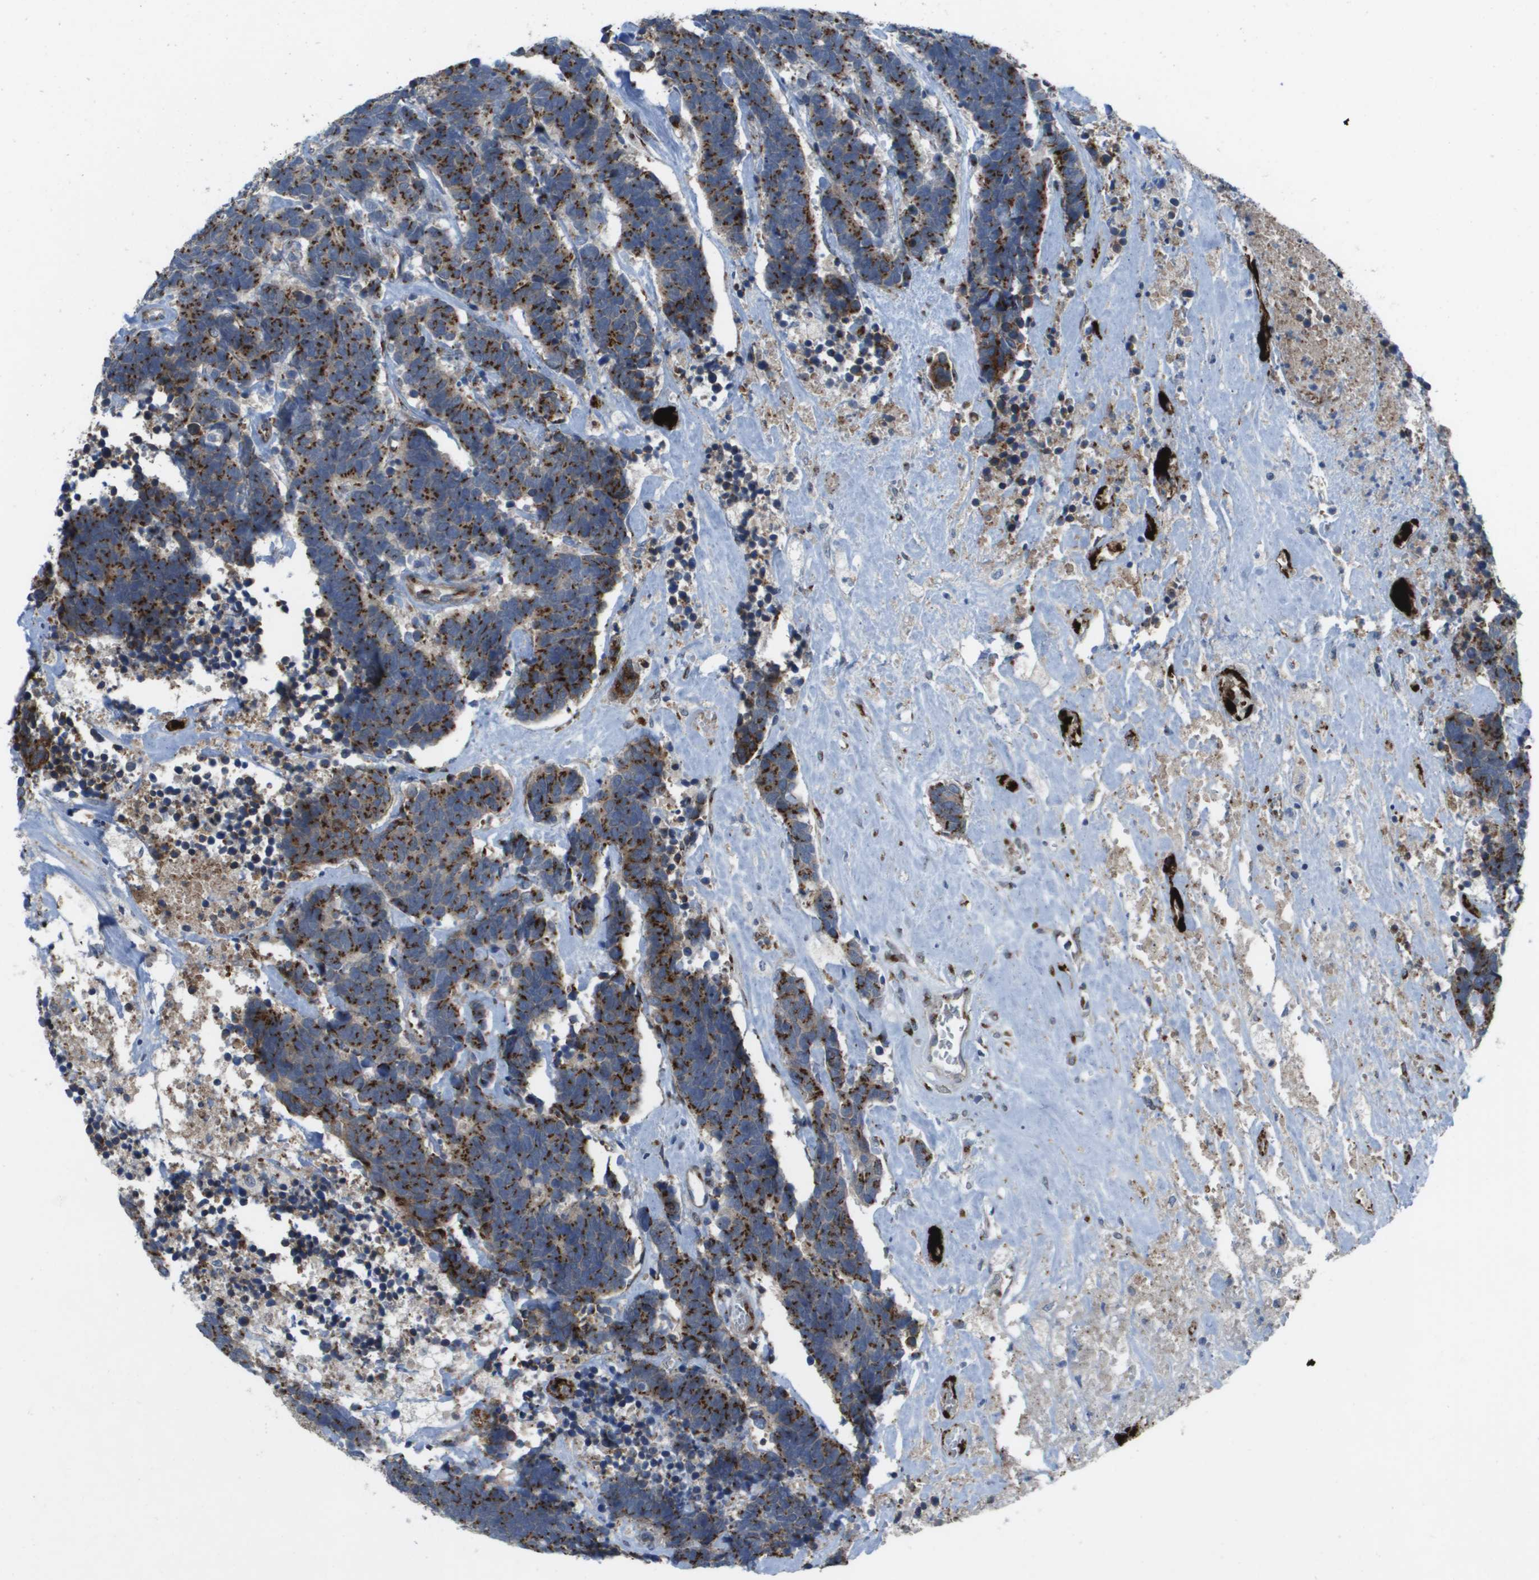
{"staining": {"intensity": "strong", "quantity": ">75%", "location": "cytoplasmic/membranous"}, "tissue": "carcinoid", "cell_type": "Tumor cells", "image_type": "cancer", "snomed": [{"axis": "morphology", "description": "Carcinoma, NOS"}, {"axis": "morphology", "description": "Carcinoid, malignant, NOS"}, {"axis": "topography", "description": "Urinary bladder"}], "caption": "The photomicrograph displays staining of carcinoid, revealing strong cytoplasmic/membranous protein positivity (brown color) within tumor cells. The staining was performed using DAB to visualize the protein expression in brown, while the nuclei were stained in blue with hematoxylin (Magnification: 20x).", "gene": "QSOX2", "patient": {"sex": "male", "age": 57}}